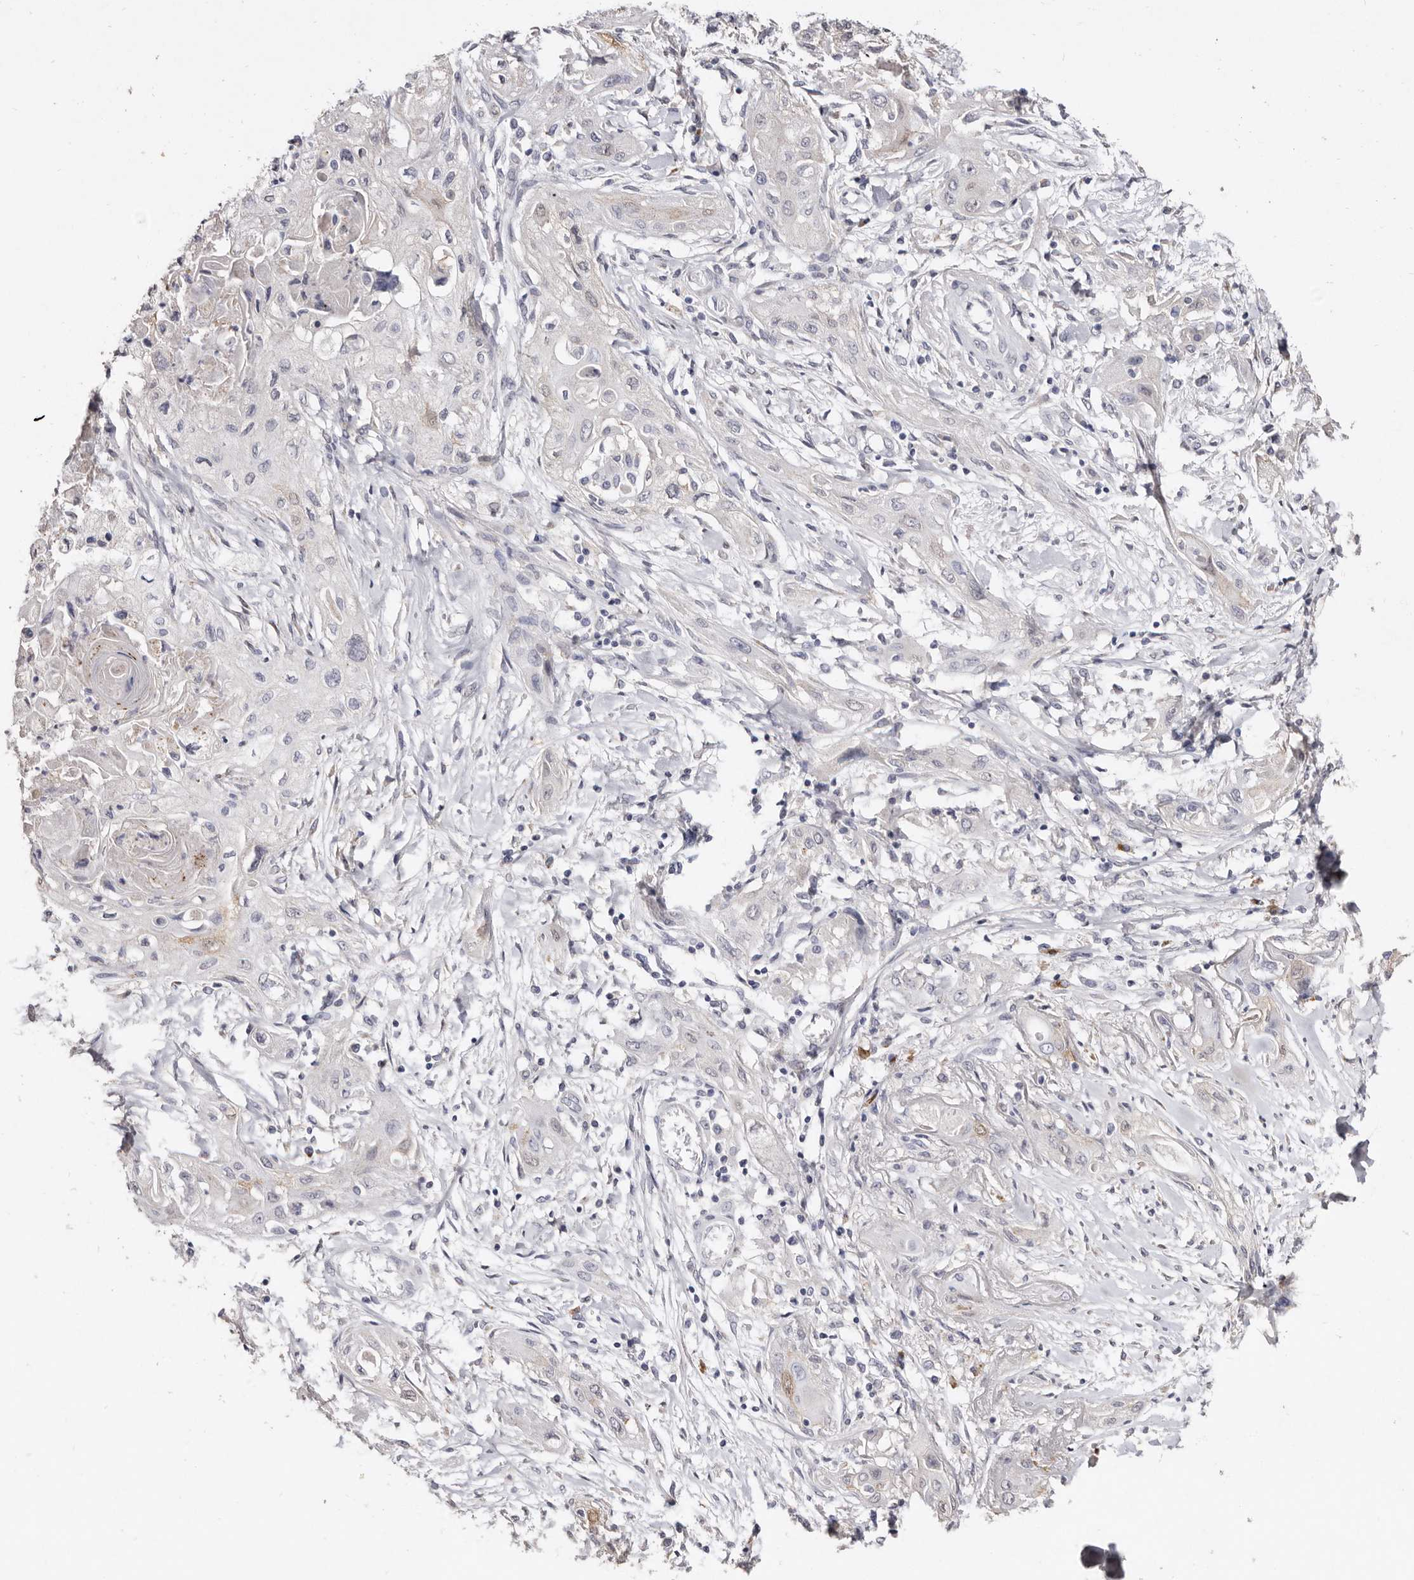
{"staining": {"intensity": "negative", "quantity": "none", "location": "none"}, "tissue": "lung cancer", "cell_type": "Tumor cells", "image_type": "cancer", "snomed": [{"axis": "morphology", "description": "Squamous cell carcinoma, NOS"}, {"axis": "topography", "description": "Lung"}], "caption": "The micrograph reveals no staining of tumor cells in squamous cell carcinoma (lung).", "gene": "LGALS7B", "patient": {"sex": "female", "age": 47}}